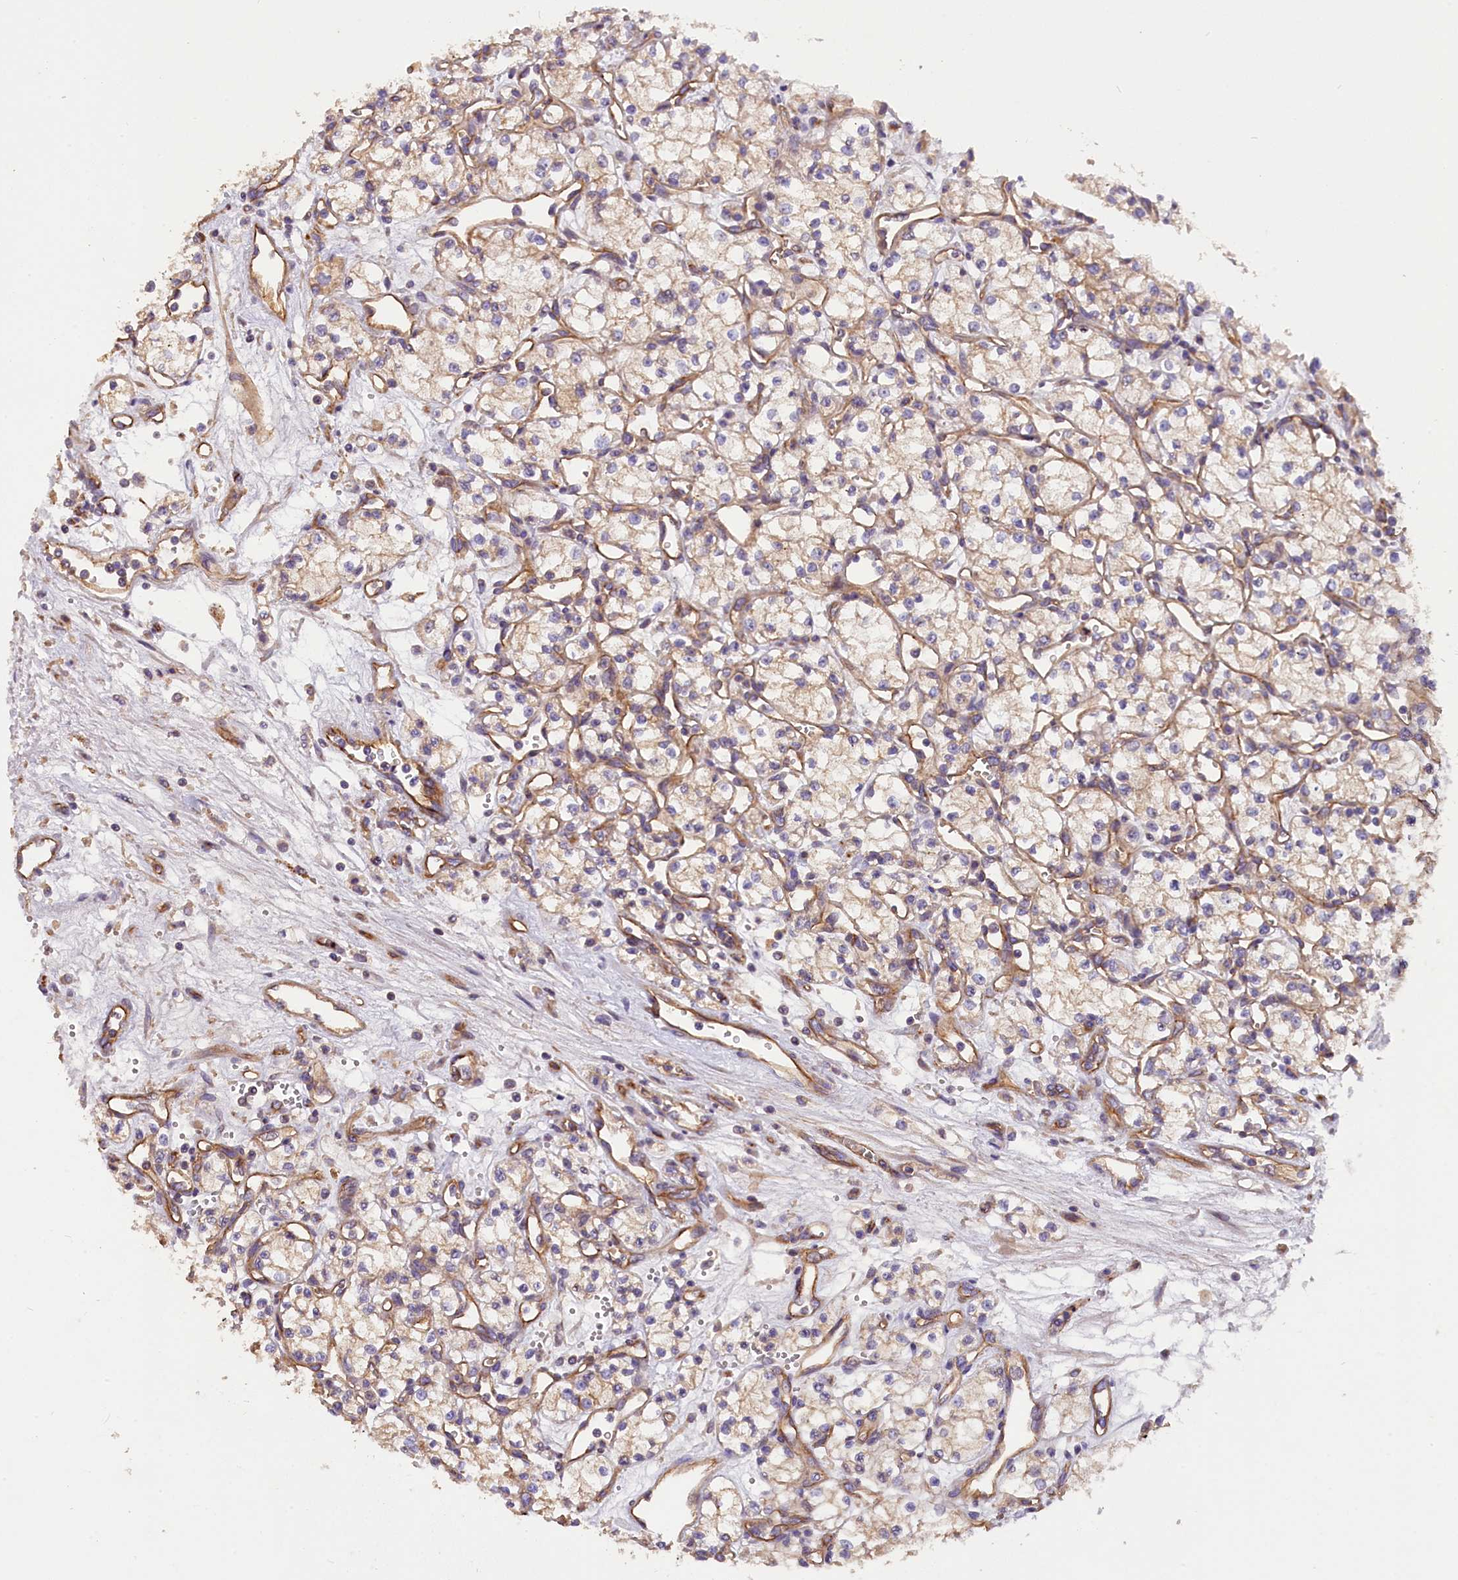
{"staining": {"intensity": "weak", "quantity": "25%-75%", "location": "cytoplasmic/membranous"}, "tissue": "renal cancer", "cell_type": "Tumor cells", "image_type": "cancer", "snomed": [{"axis": "morphology", "description": "Adenocarcinoma, NOS"}, {"axis": "topography", "description": "Kidney"}], "caption": "The photomicrograph displays staining of adenocarcinoma (renal), revealing weak cytoplasmic/membranous protein expression (brown color) within tumor cells.", "gene": "ERMARD", "patient": {"sex": "male", "age": 59}}